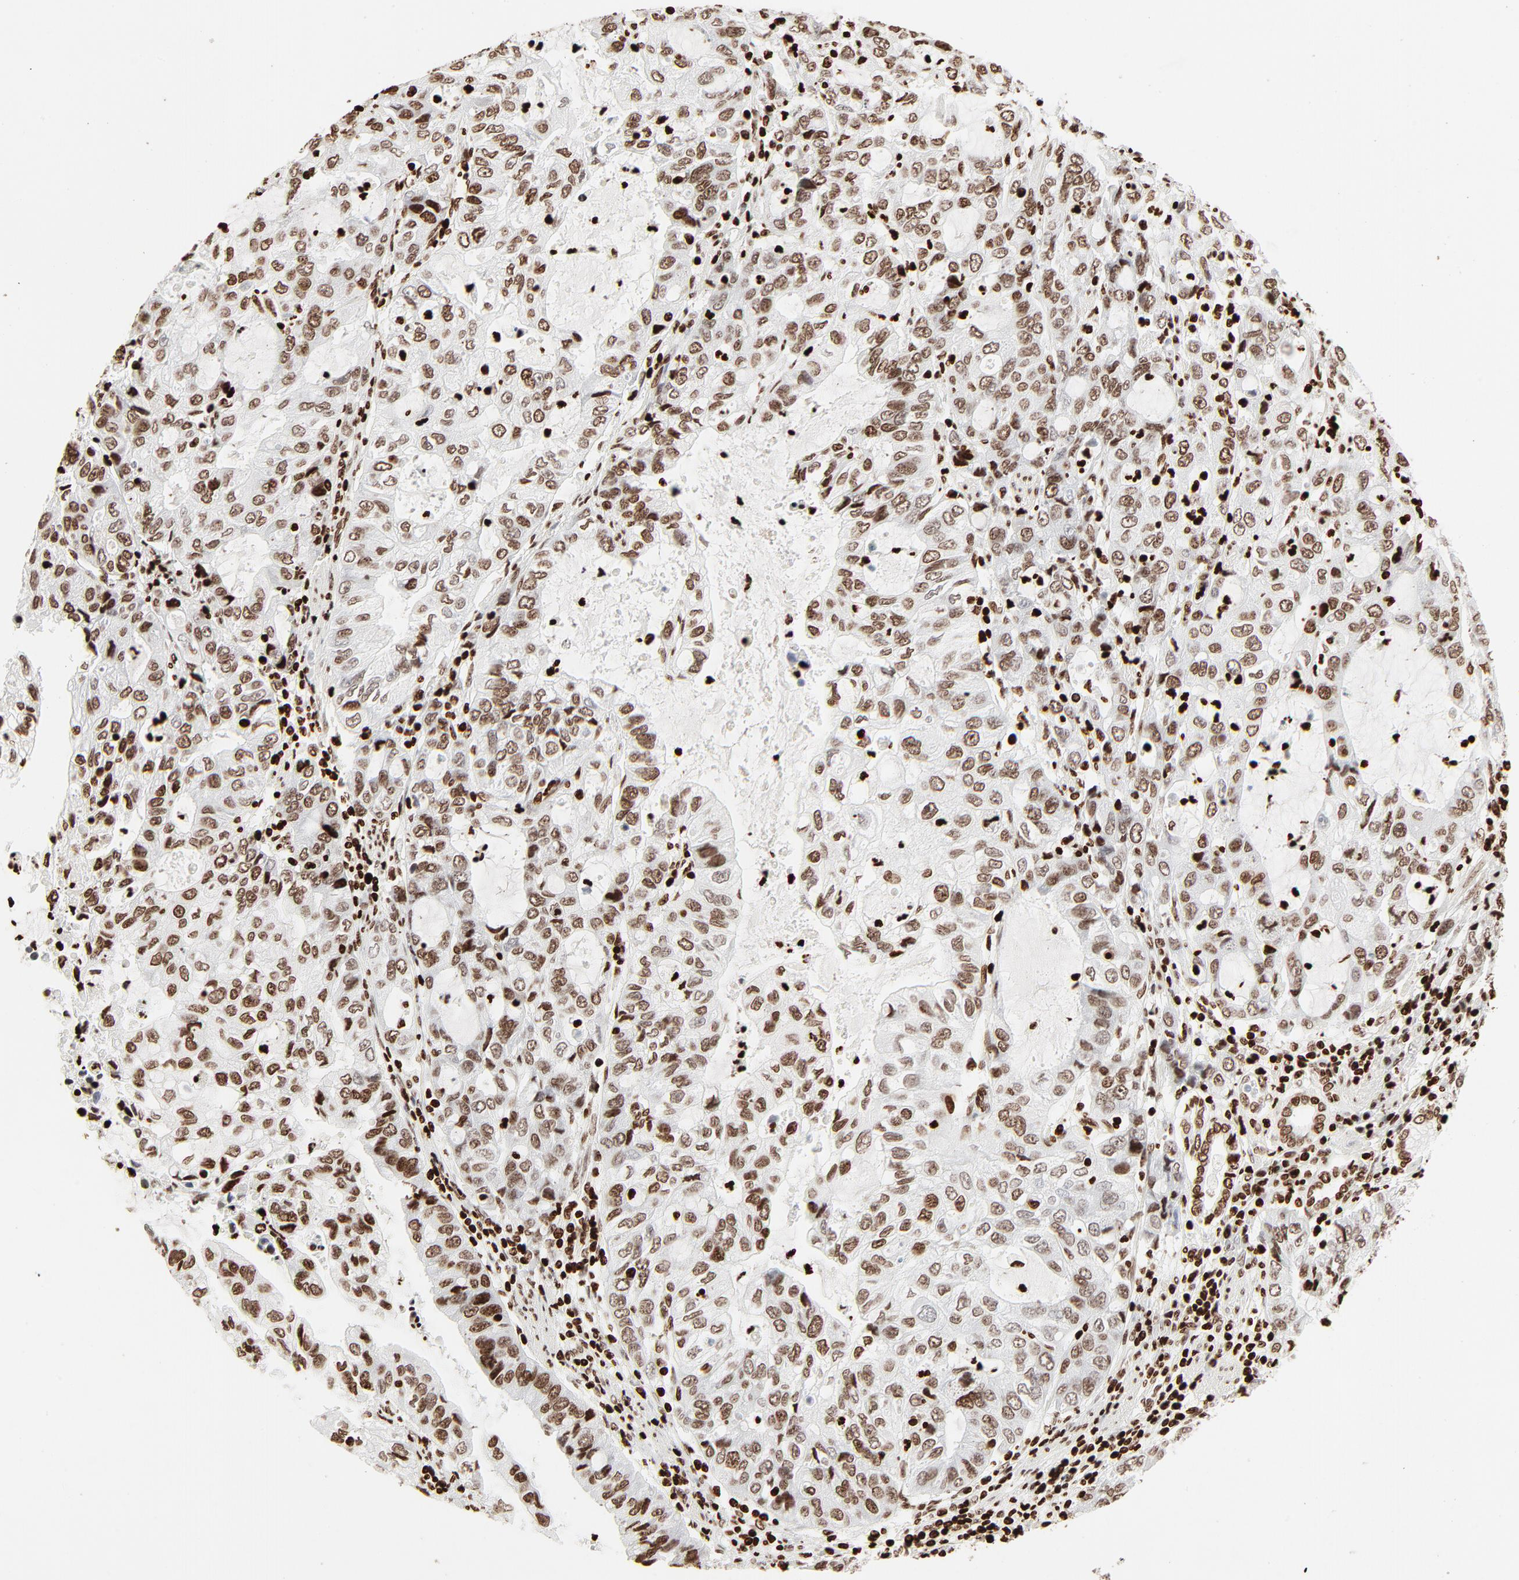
{"staining": {"intensity": "moderate", "quantity": ">75%", "location": "cytoplasmic/membranous,nuclear"}, "tissue": "stomach cancer", "cell_type": "Tumor cells", "image_type": "cancer", "snomed": [{"axis": "morphology", "description": "Adenocarcinoma, NOS"}, {"axis": "topography", "description": "Stomach, upper"}], "caption": "Approximately >75% of tumor cells in stomach cancer exhibit moderate cytoplasmic/membranous and nuclear protein positivity as visualized by brown immunohistochemical staining.", "gene": "HMGB2", "patient": {"sex": "female", "age": 52}}